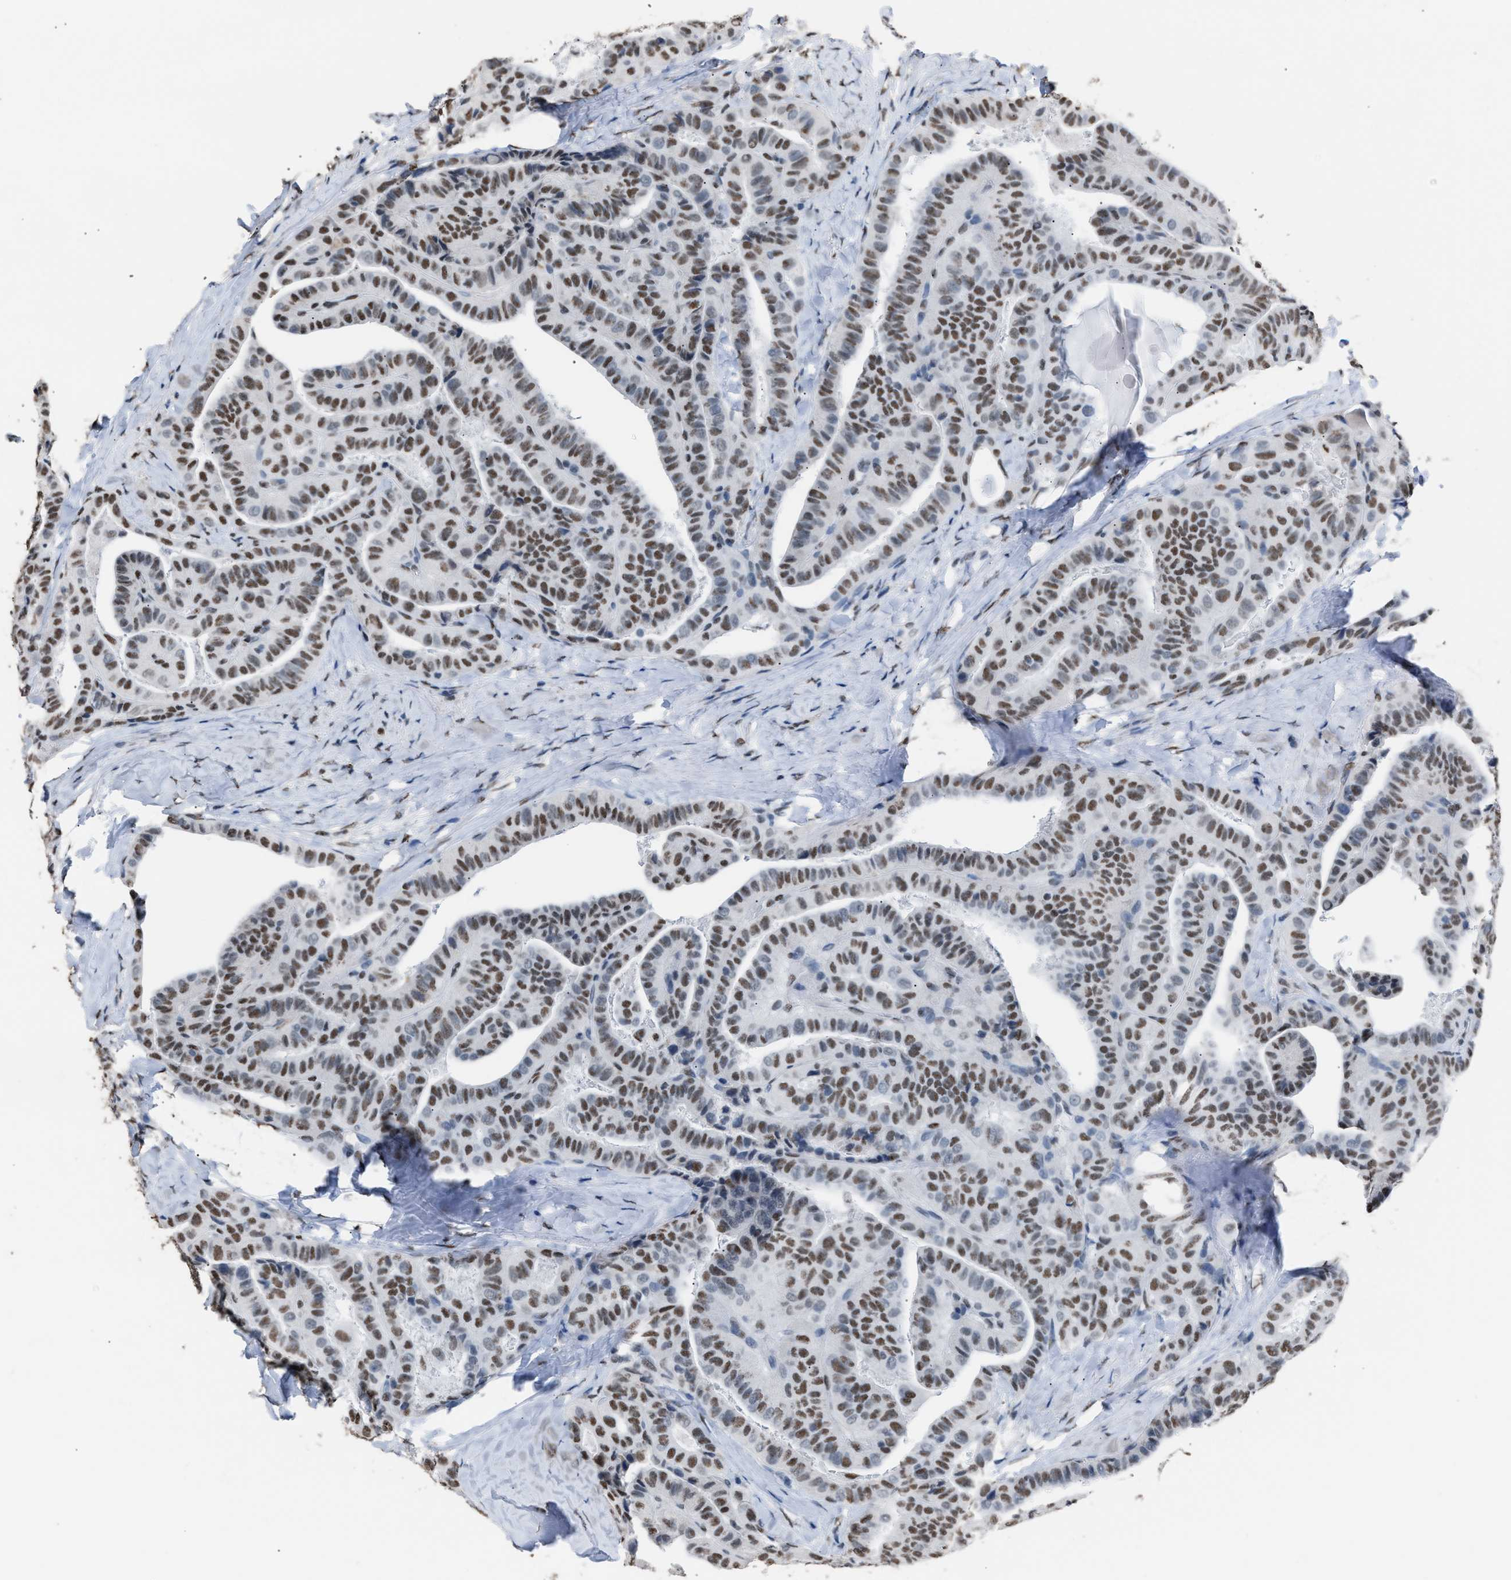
{"staining": {"intensity": "moderate", "quantity": ">75%", "location": "nuclear"}, "tissue": "thyroid cancer", "cell_type": "Tumor cells", "image_type": "cancer", "snomed": [{"axis": "morphology", "description": "Papillary adenocarcinoma, NOS"}, {"axis": "topography", "description": "Thyroid gland"}], "caption": "A high-resolution image shows immunohistochemistry (IHC) staining of thyroid cancer, which demonstrates moderate nuclear expression in approximately >75% of tumor cells.", "gene": "CCAR2", "patient": {"sex": "male", "age": 77}}